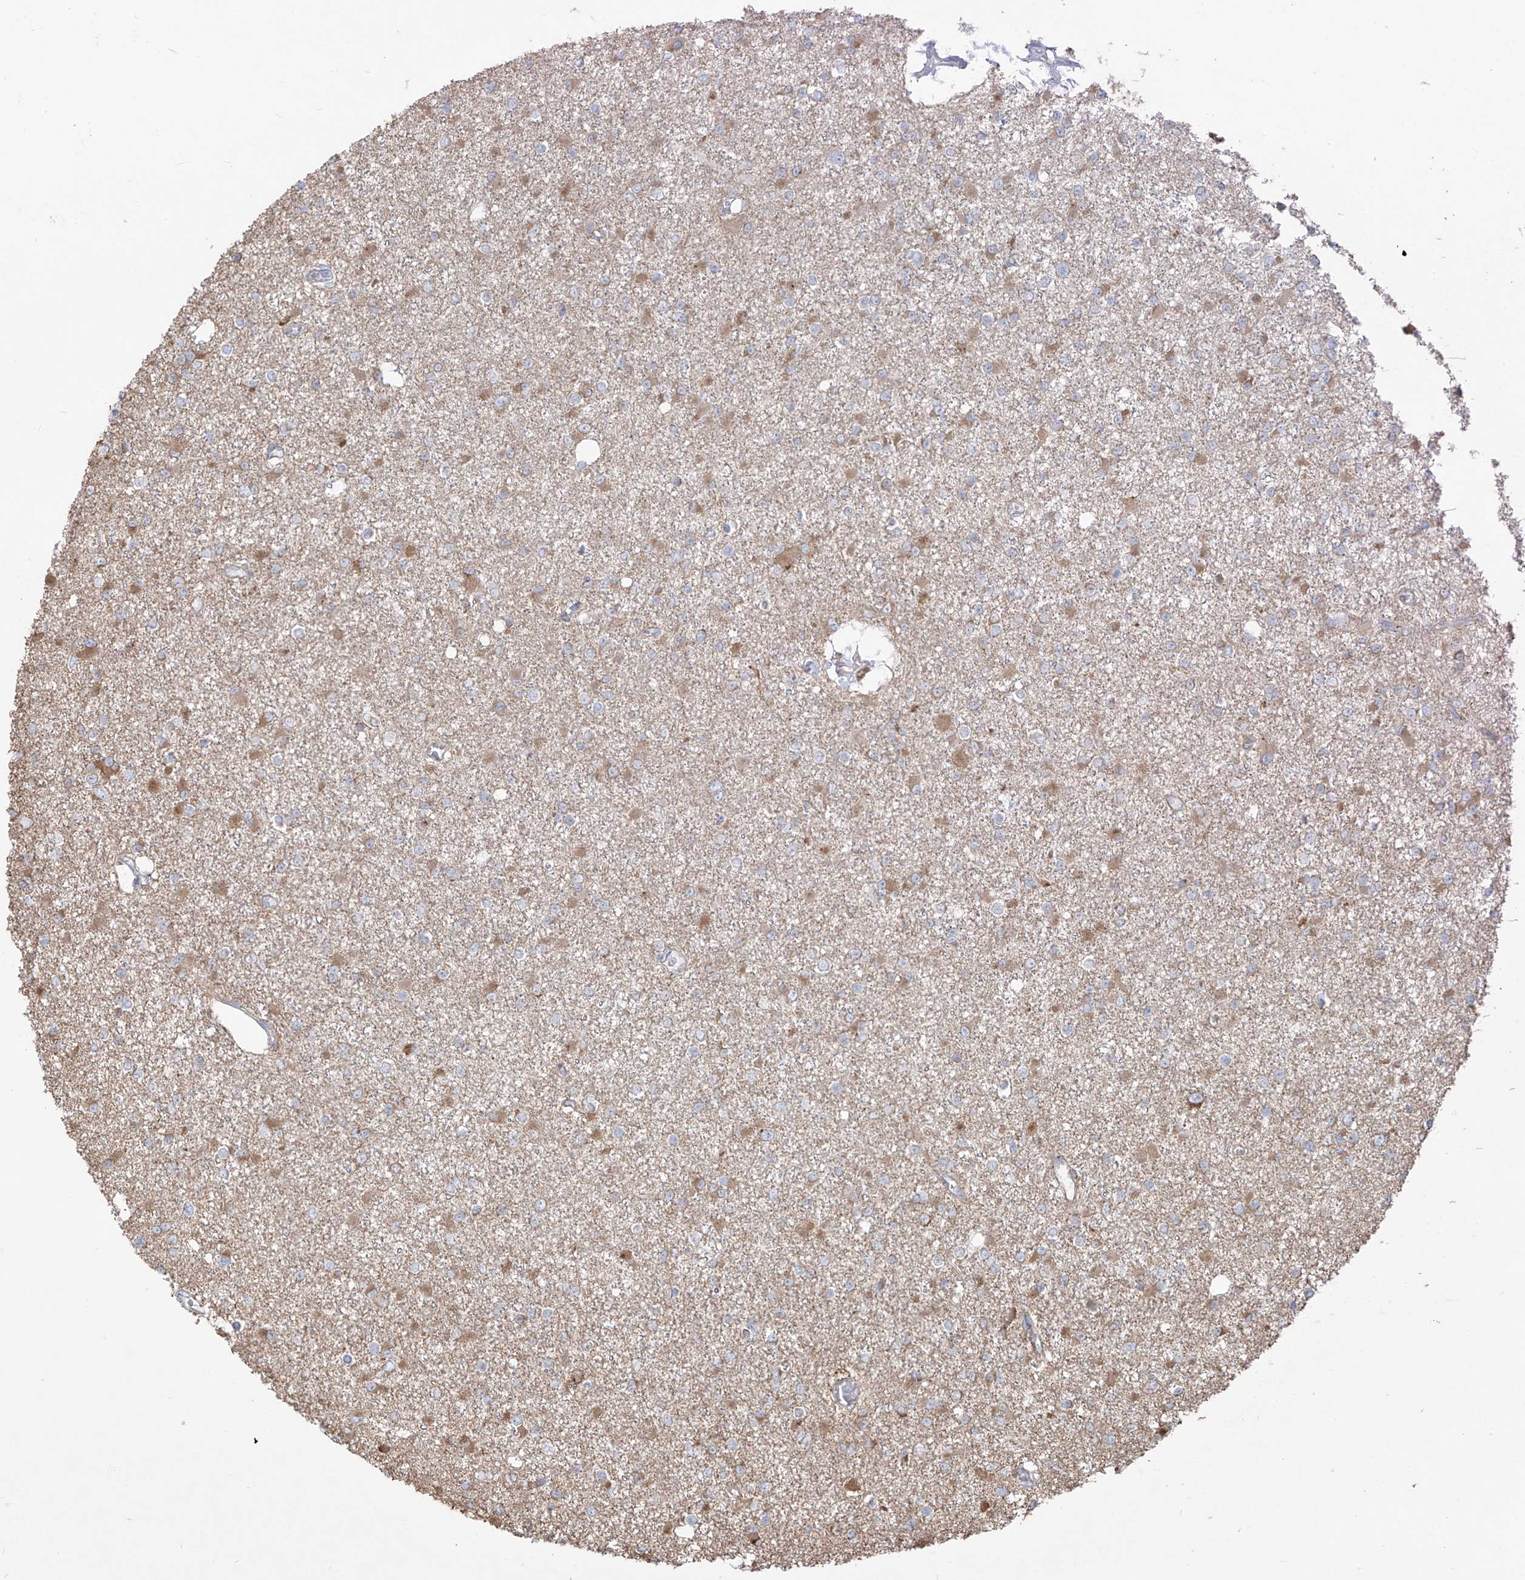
{"staining": {"intensity": "moderate", "quantity": "<25%", "location": "cytoplasmic/membranous"}, "tissue": "glioma", "cell_type": "Tumor cells", "image_type": "cancer", "snomed": [{"axis": "morphology", "description": "Glioma, malignant, Low grade"}, {"axis": "topography", "description": "Brain"}], "caption": "Malignant low-grade glioma stained for a protein displays moderate cytoplasmic/membranous positivity in tumor cells.", "gene": "PDIA6", "patient": {"sex": "female", "age": 22}}